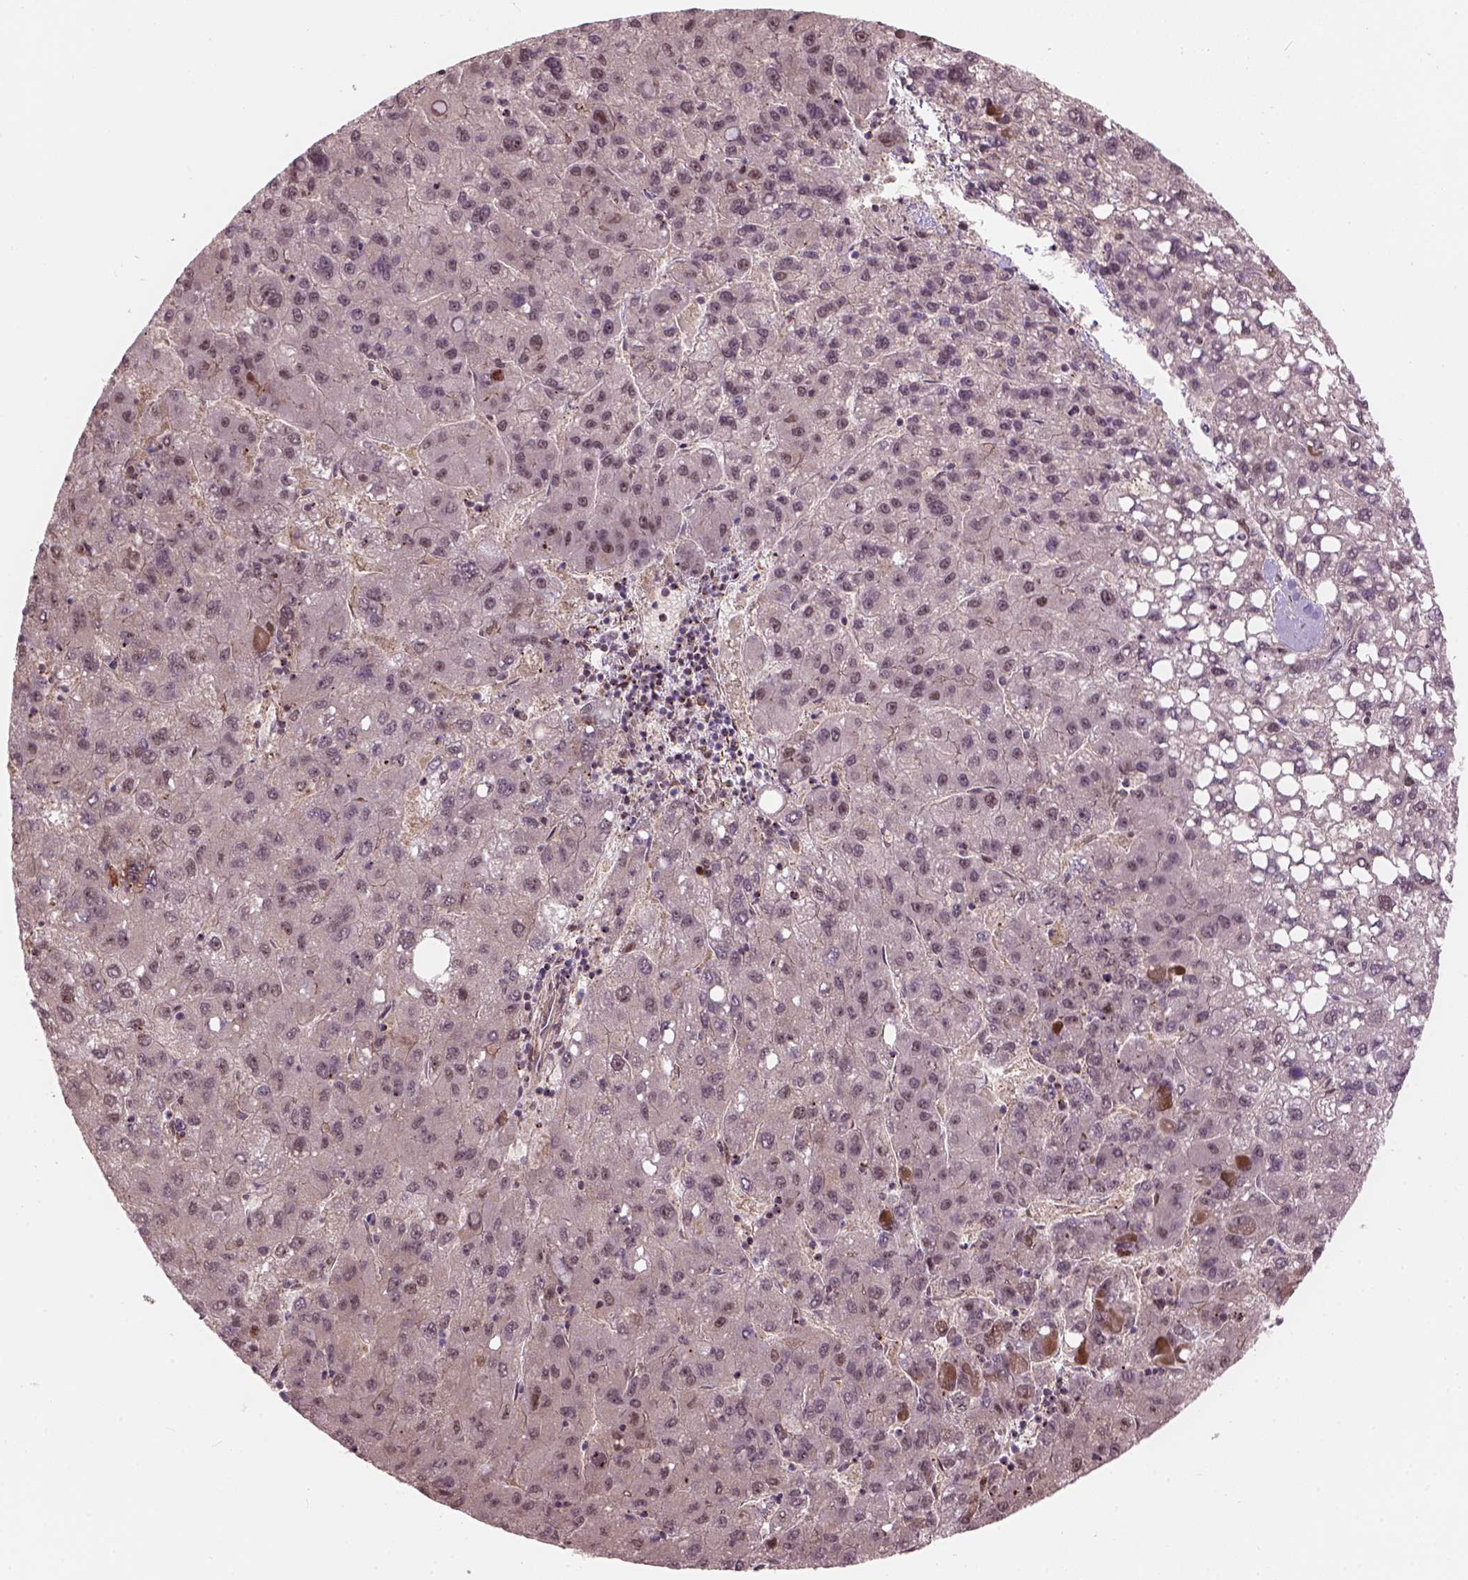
{"staining": {"intensity": "weak", "quantity": ">75%", "location": "cytoplasmic/membranous,nuclear"}, "tissue": "liver cancer", "cell_type": "Tumor cells", "image_type": "cancer", "snomed": [{"axis": "morphology", "description": "Carcinoma, Hepatocellular, NOS"}, {"axis": "topography", "description": "Liver"}], "caption": "Weak cytoplasmic/membranous and nuclear expression is present in about >75% of tumor cells in hepatocellular carcinoma (liver).", "gene": "PSMD11", "patient": {"sex": "female", "age": 82}}